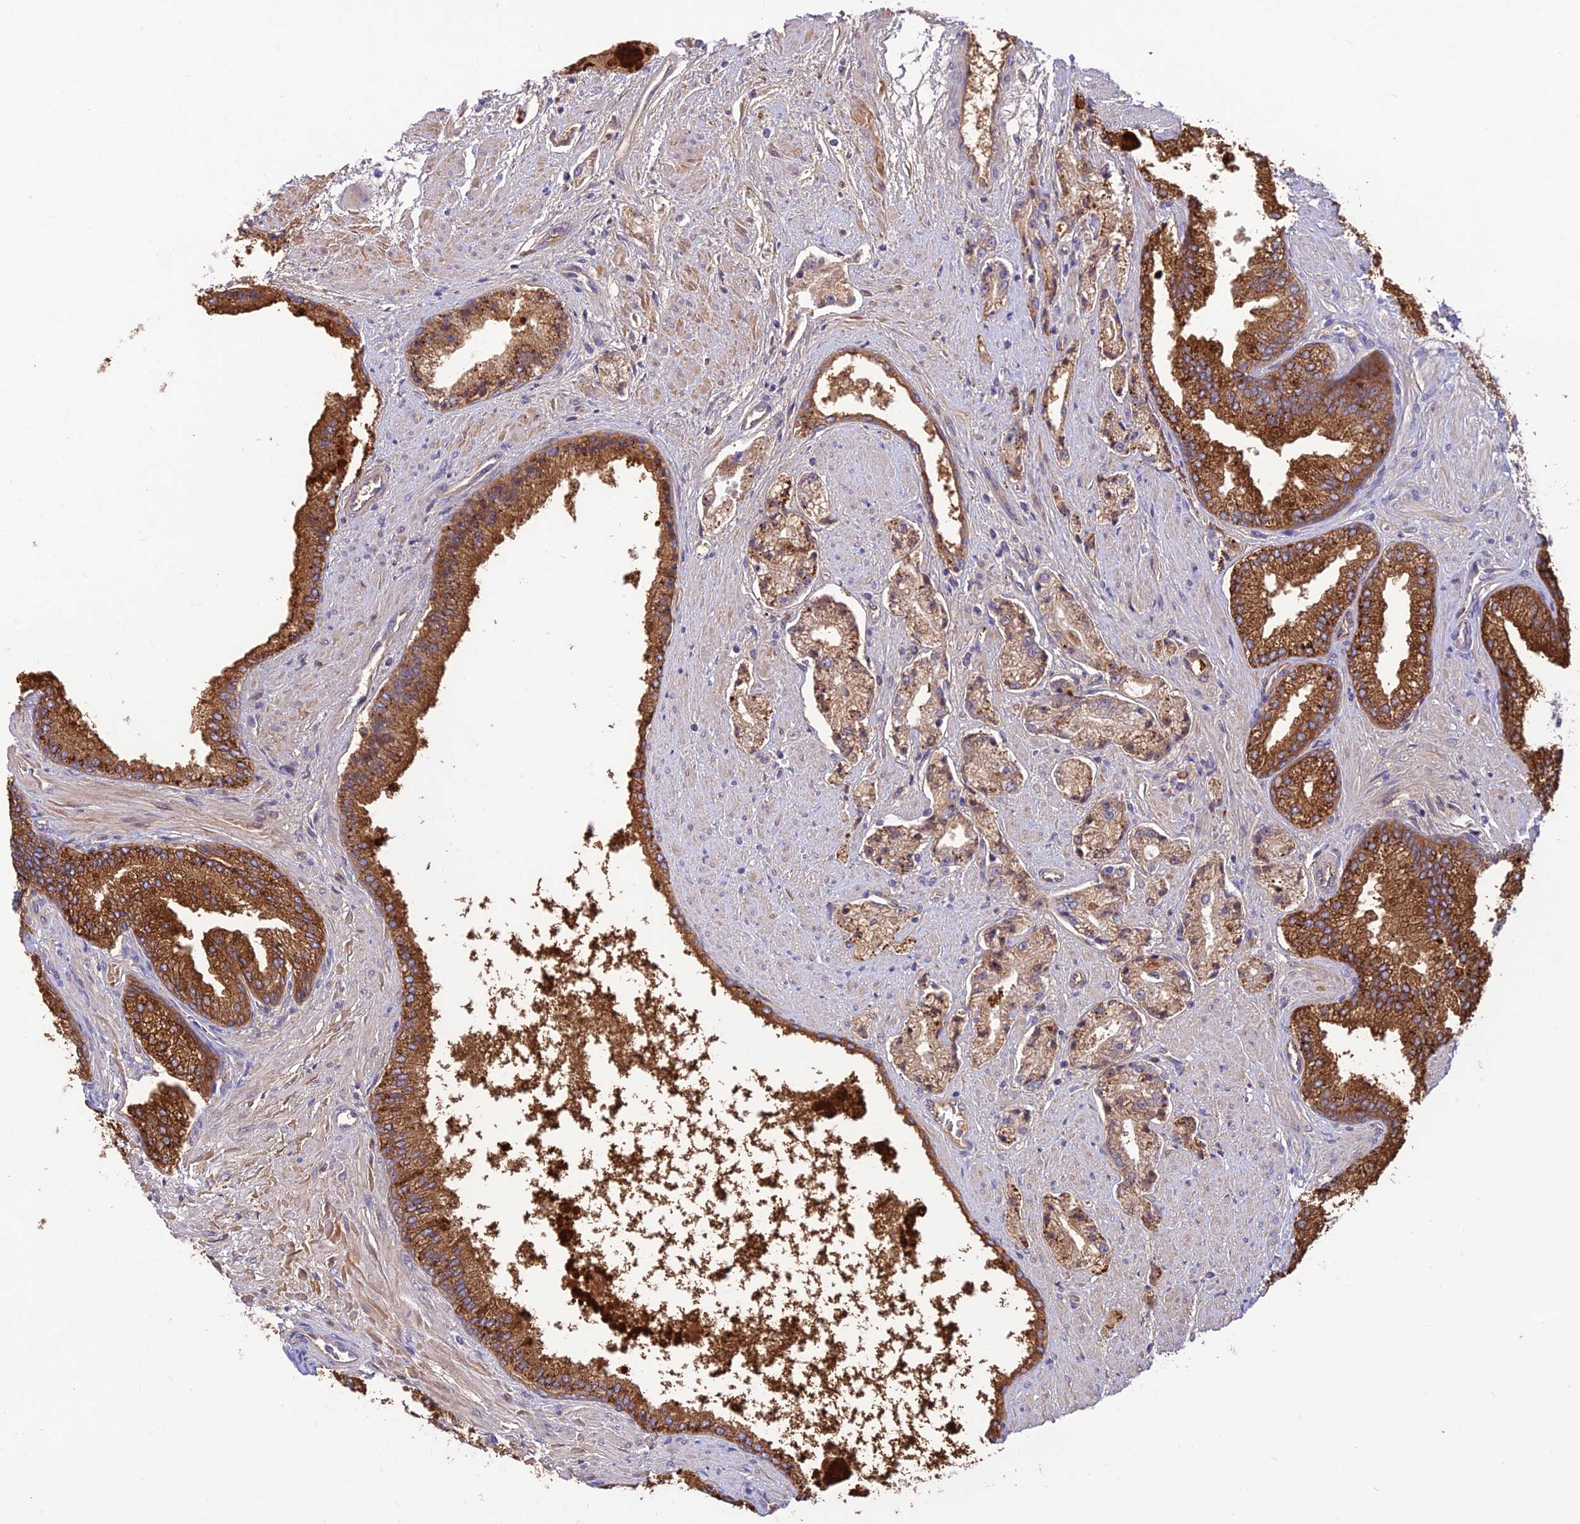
{"staining": {"intensity": "strong", "quantity": "25%-75%", "location": "cytoplasmic/membranous"}, "tissue": "prostate cancer", "cell_type": "Tumor cells", "image_type": "cancer", "snomed": [{"axis": "morphology", "description": "Adenocarcinoma, High grade"}, {"axis": "topography", "description": "Prostate"}], "caption": "Prostate cancer stained with DAB (3,3'-diaminobenzidine) immunohistochemistry (IHC) displays high levels of strong cytoplasmic/membranous positivity in about 25%-75% of tumor cells.", "gene": "ST8SIA5", "patient": {"sex": "male", "age": 67}}